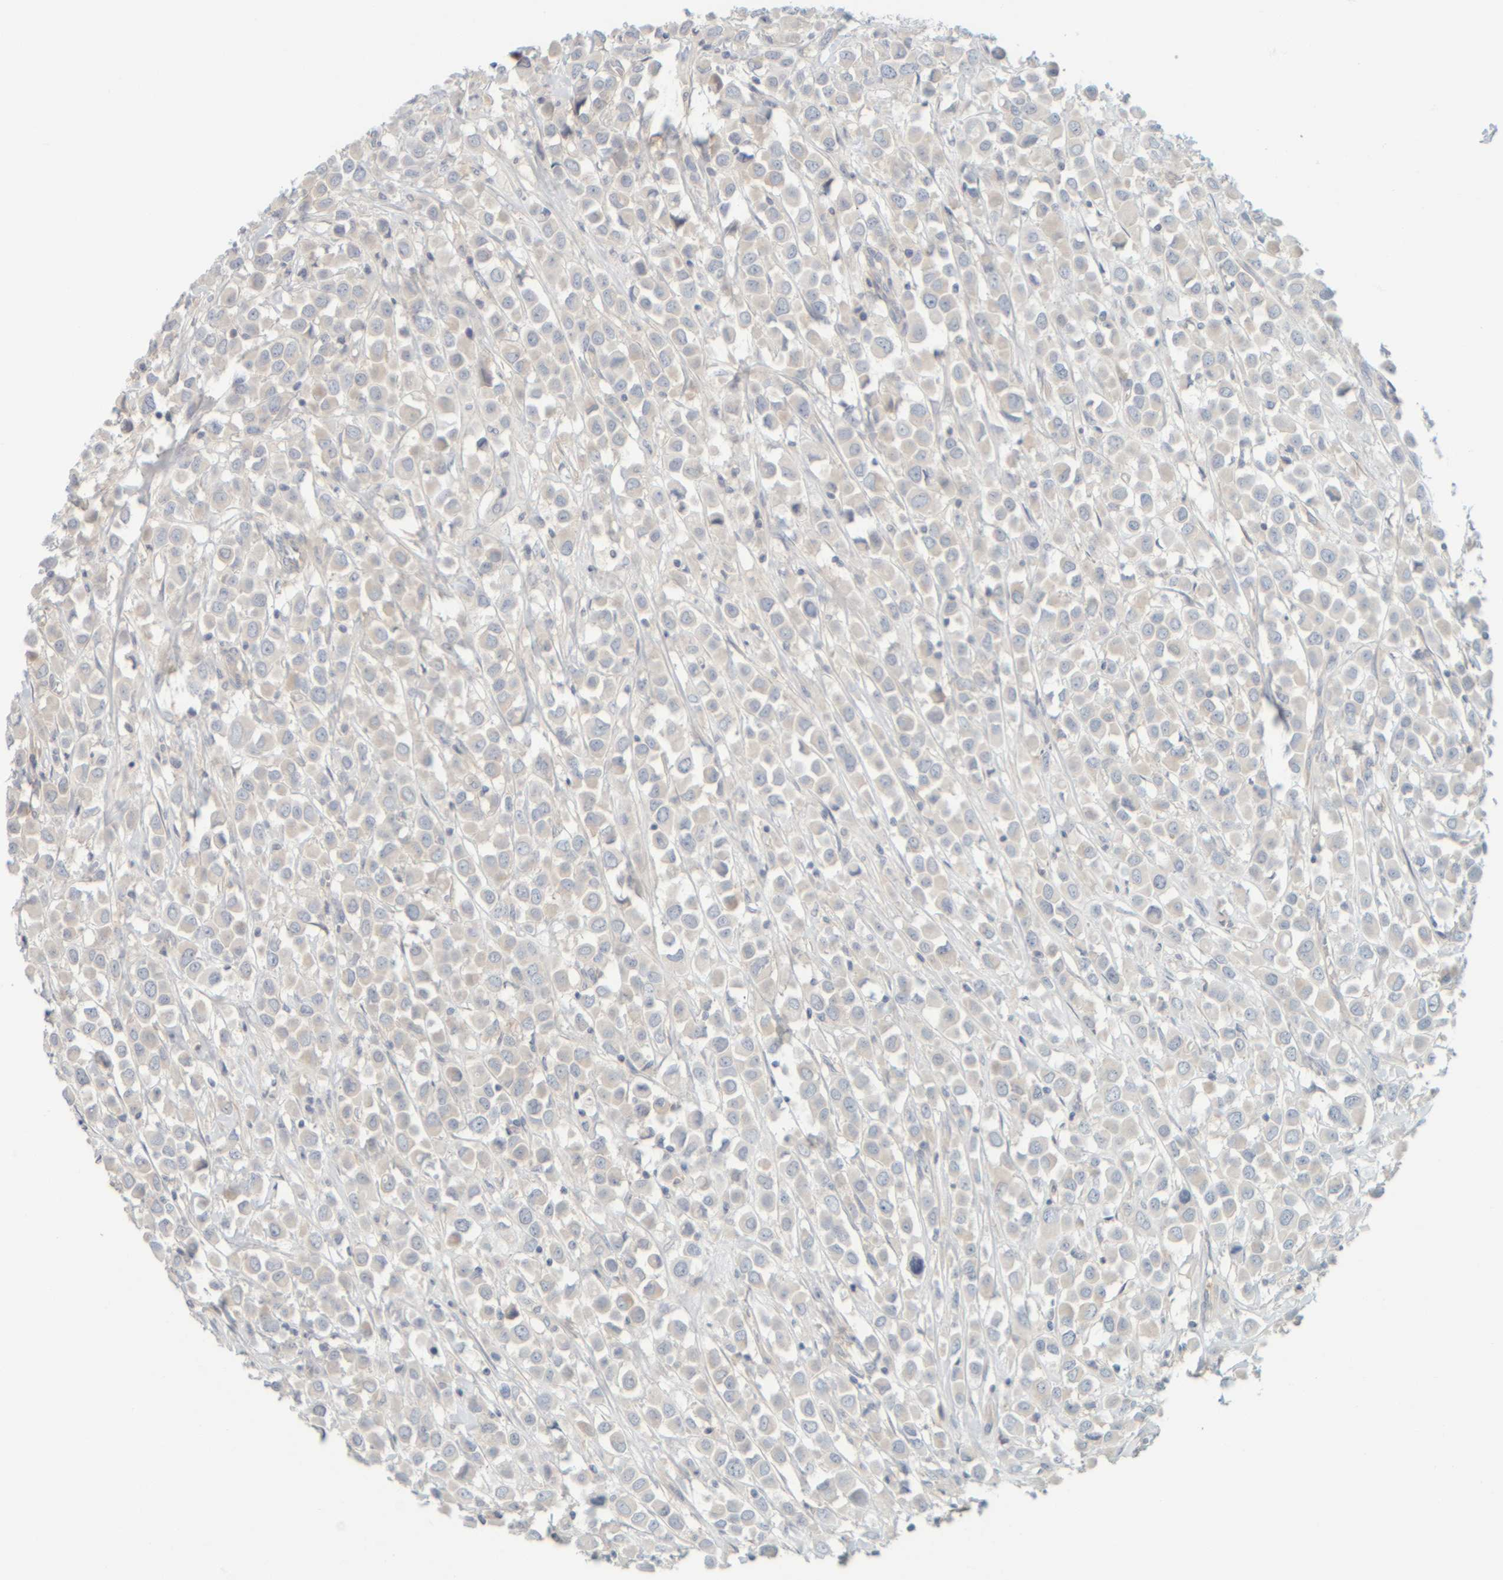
{"staining": {"intensity": "weak", "quantity": "<25%", "location": "cytoplasmic/membranous"}, "tissue": "breast cancer", "cell_type": "Tumor cells", "image_type": "cancer", "snomed": [{"axis": "morphology", "description": "Duct carcinoma"}, {"axis": "topography", "description": "Breast"}], "caption": "Histopathology image shows no significant protein positivity in tumor cells of breast cancer (intraductal carcinoma).", "gene": "PTGES3L-AARSD1", "patient": {"sex": "female", "age": 61}}